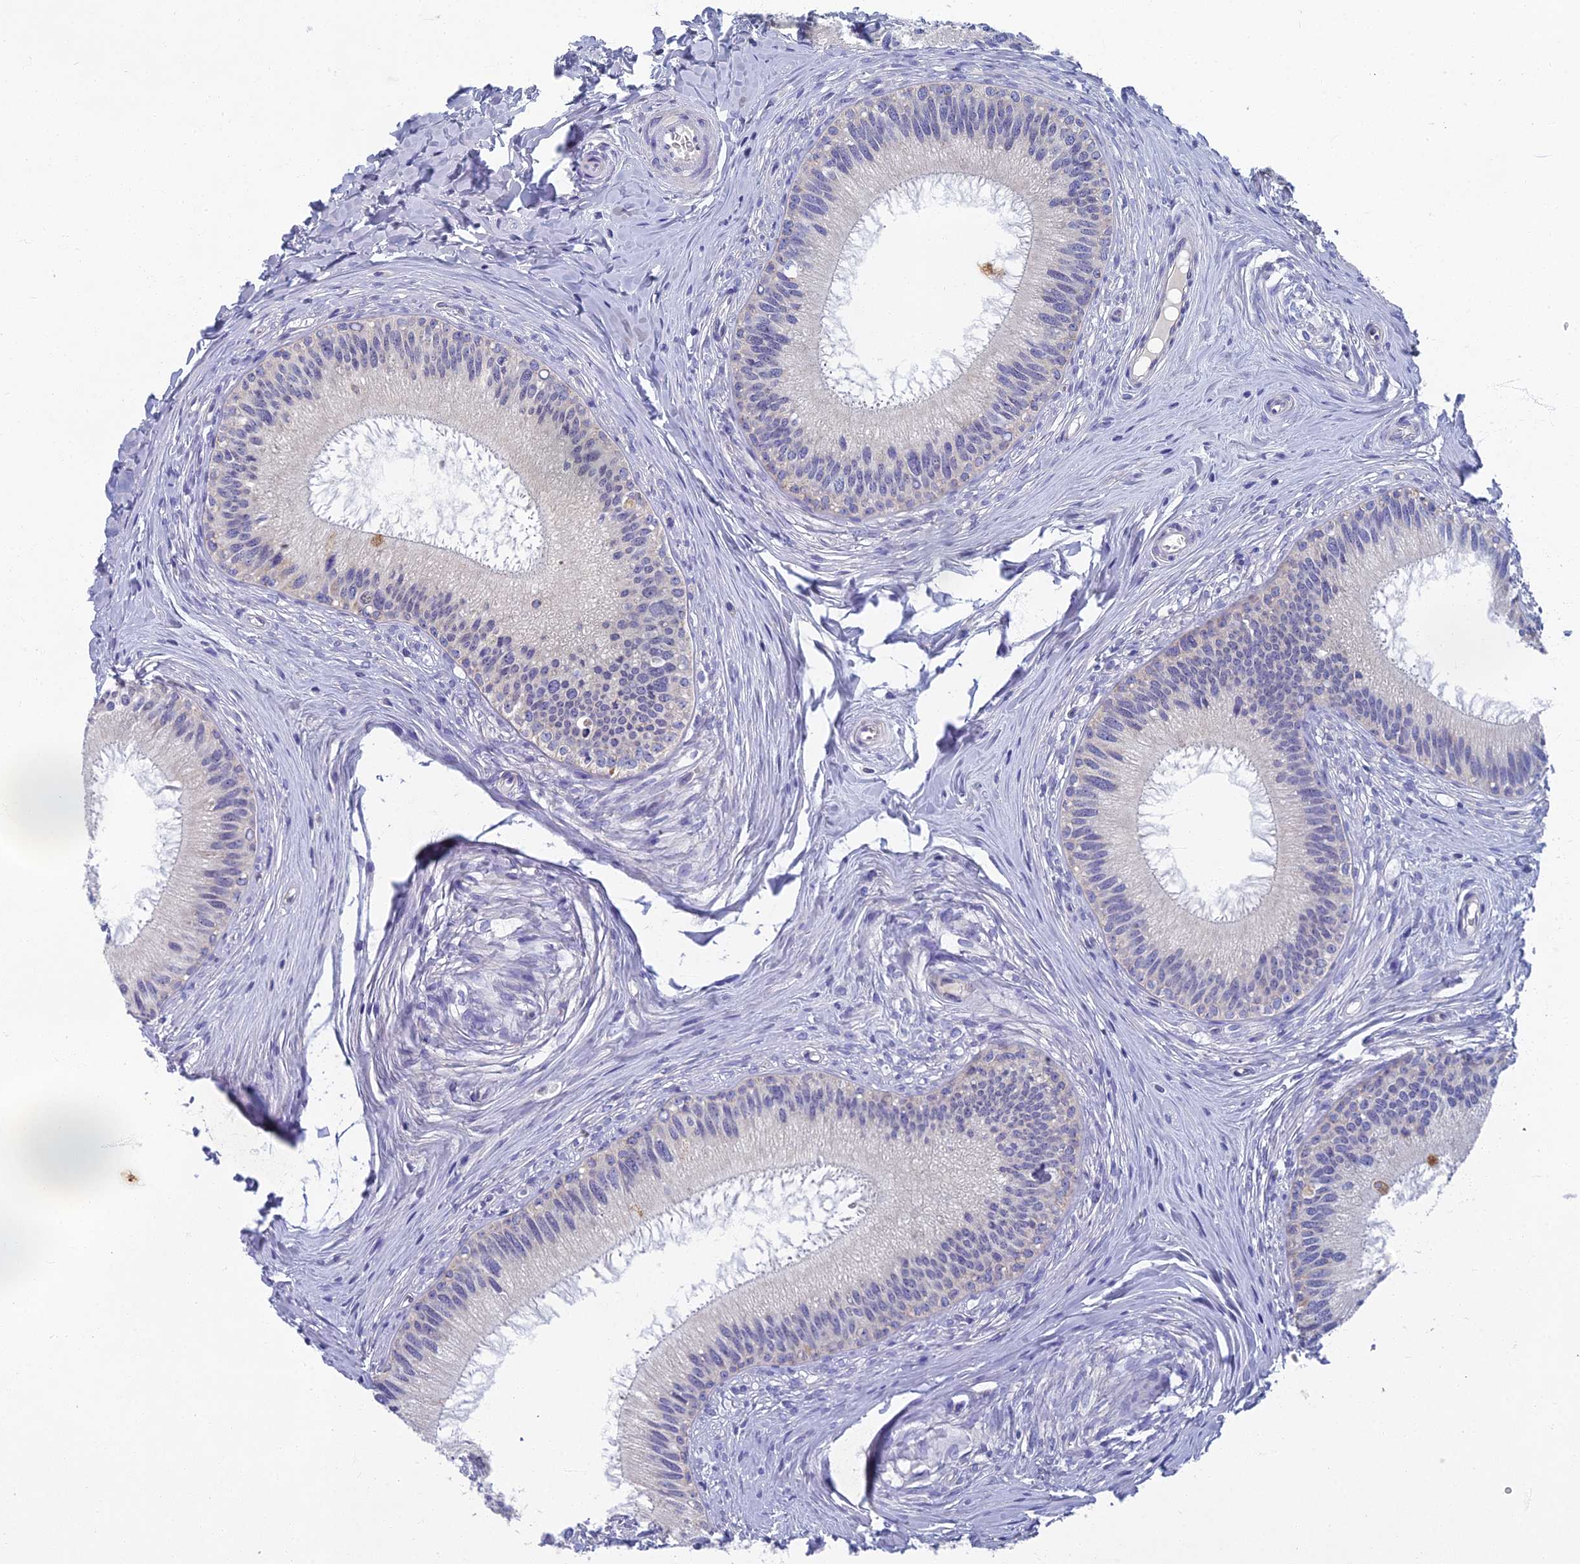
{"staining": {"intensity": "negative", "quantity": "none", "location": "none"}, "tissue": "epididymis", "cell_type": "Glandular cells", "image_type": "normal", "snomed": [{"axis": "morphology", "description": "Normal tissue, NOS"}, {"axis": "topography", "description": "Epididymis"}], "caption": "This is a histopathology image of immunohistochemistry (IHC) staining of benign epididymis, which shows no positivity in glandular cells.", "gene": "SPIN4", "patient": {"sex": "male", "age": 27}}